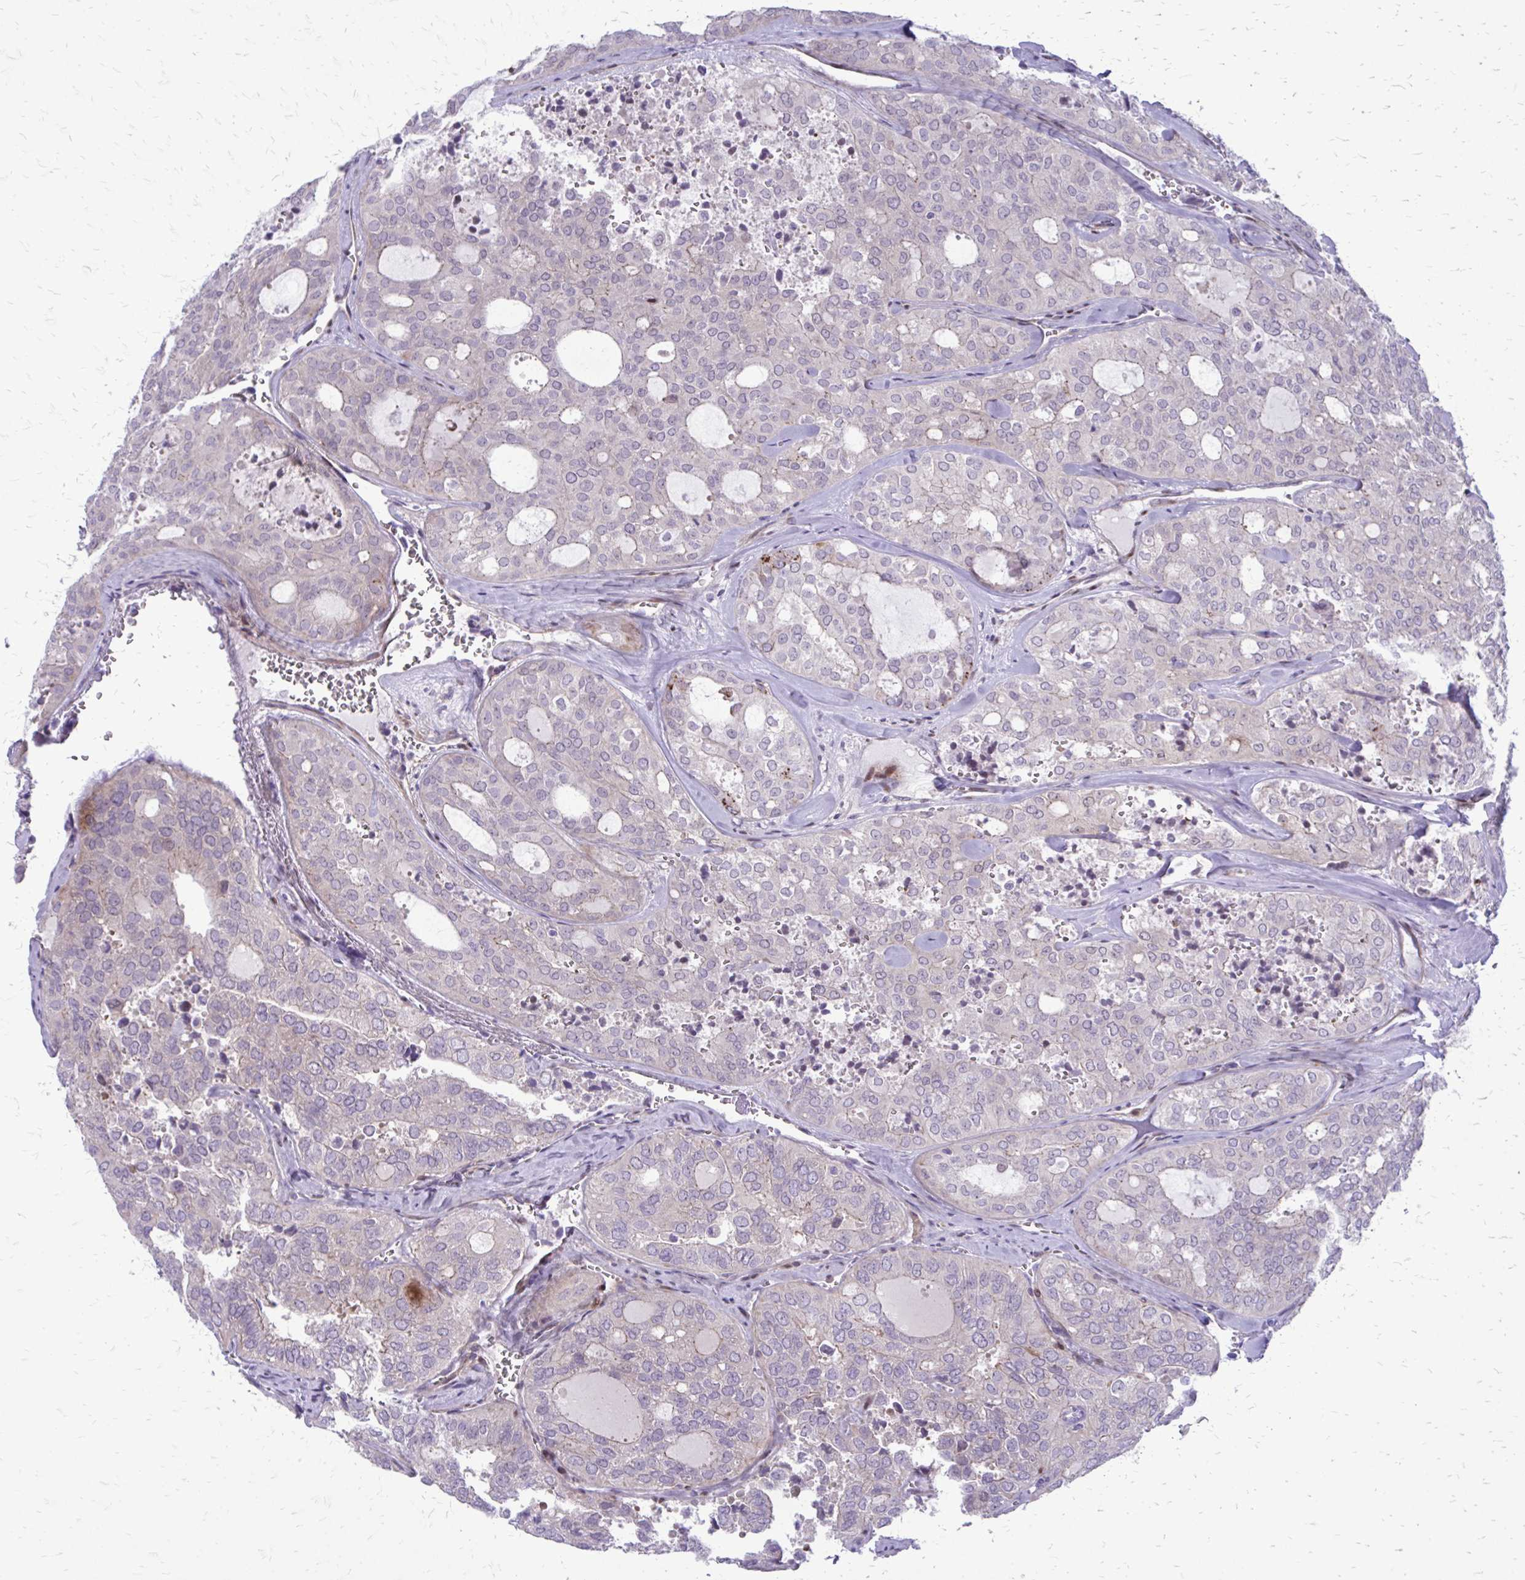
{"staining": {"intensity": "negative", "quantity": "none", "location": "none"}, "tissue": "thyroid cancer", "cell_type": "Tumor cells", "image_type": "cancer", "snomed": [{"axis": "morphology", "description": "Follicular adenoma carcinoma, NOS"}, {"axis": "topography", "description": "Thyroid gland"}], "caption": "Thyroid cancer was stained to show a protein in brown. There is no significant expression in tumor cells.", "gene": "PPDPFL", "patient": {"sex": "male", "age": 75}}